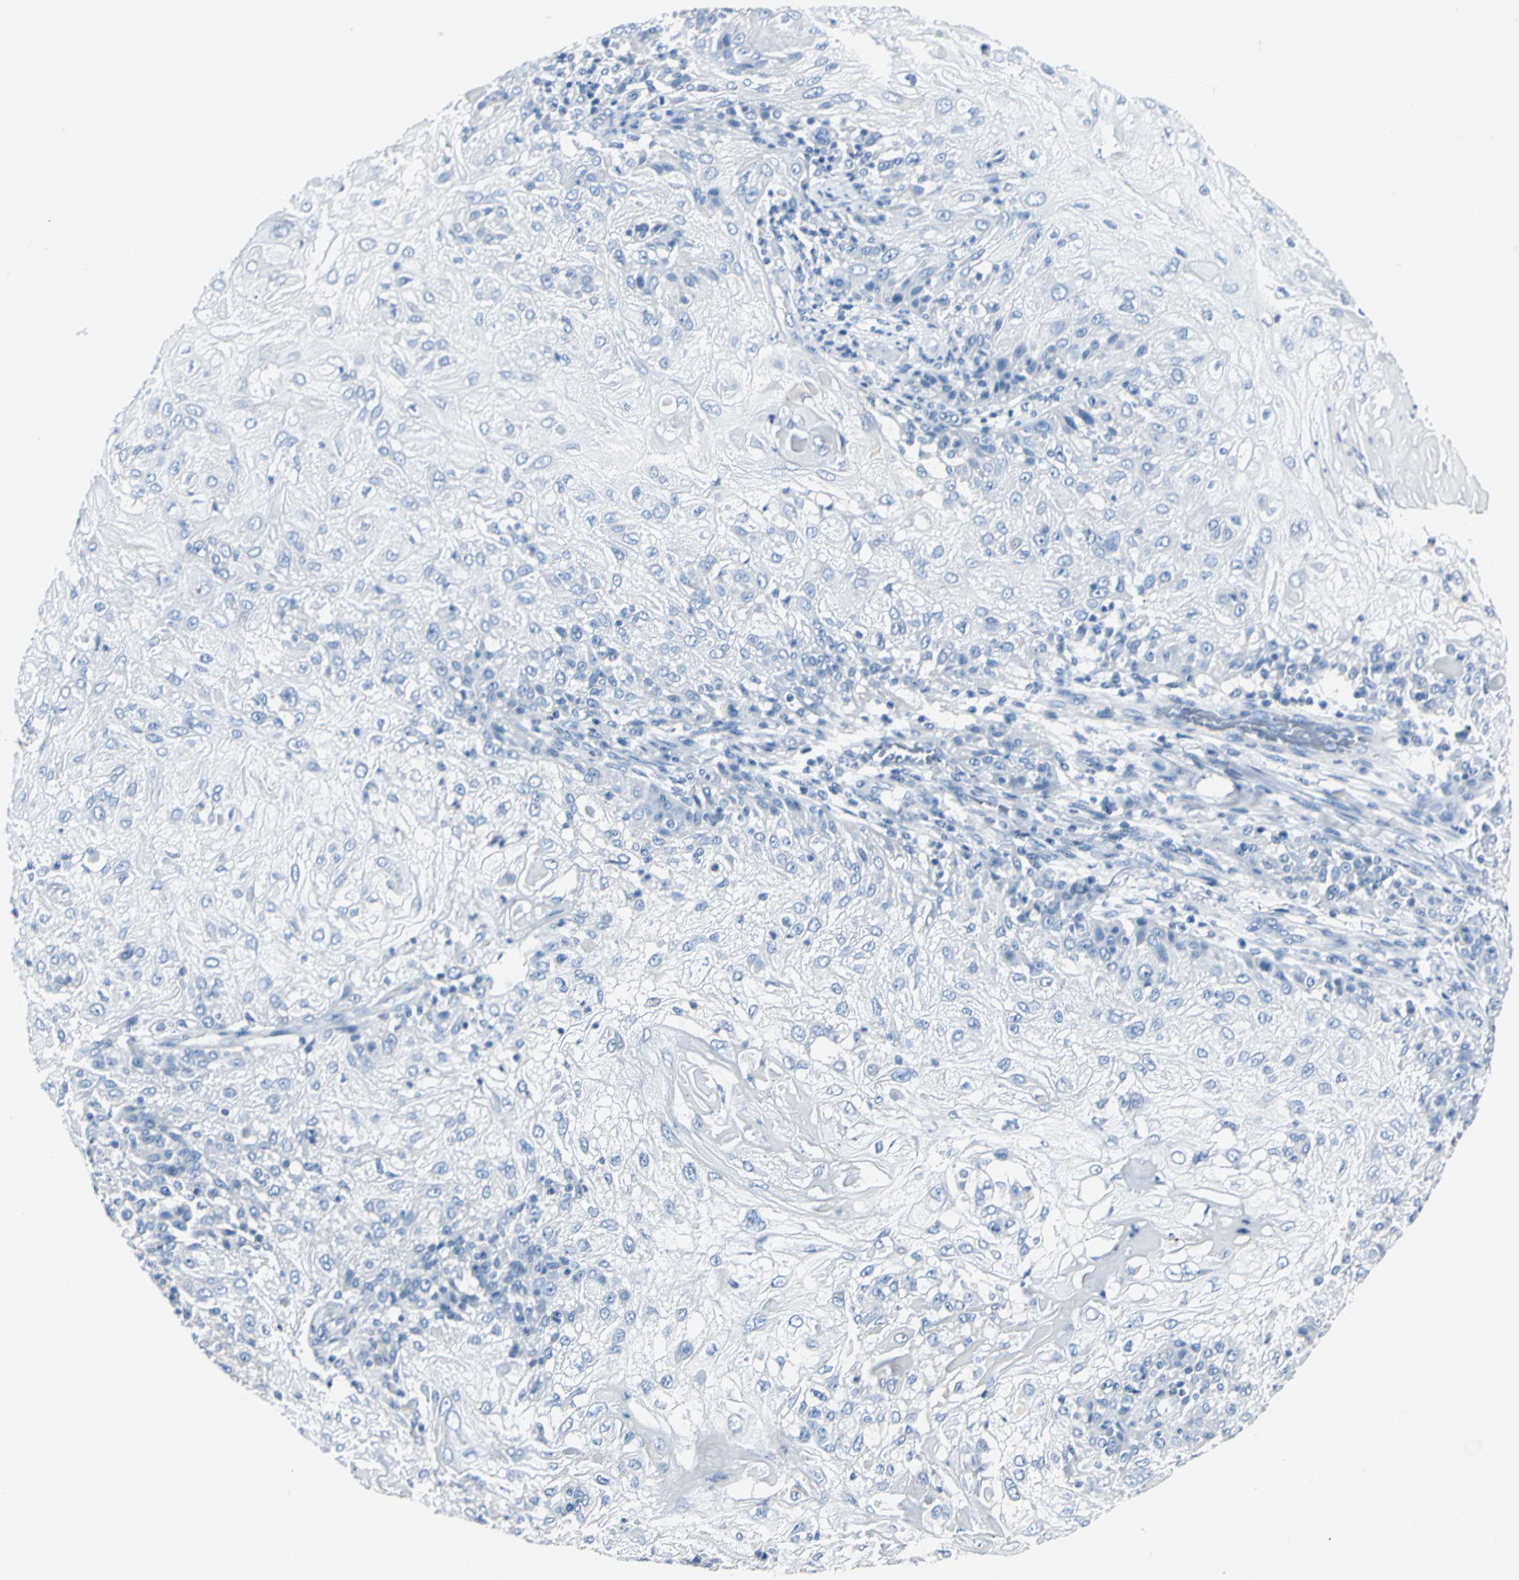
{"staining": {"intensity": "negative", "quantity": "none", "location": "none"}, "tissue": "skin cancer", "cell_type": "Tumor cells", "image_type": "cancer", "snomed": [{"axis": "morphology", "description": "Normal tissue, NOS"}, {"axis": "morphology", "description": "Squamous cell carcinoma, NOS"}, {"axis": "topography", "description": "Skin"}], "caption": "Tumor cells show no significant protein positivity in skin squamous cell carcinoma.", "gene": "RIPOR1", "patient": {"sex": "female", "age": 83}}